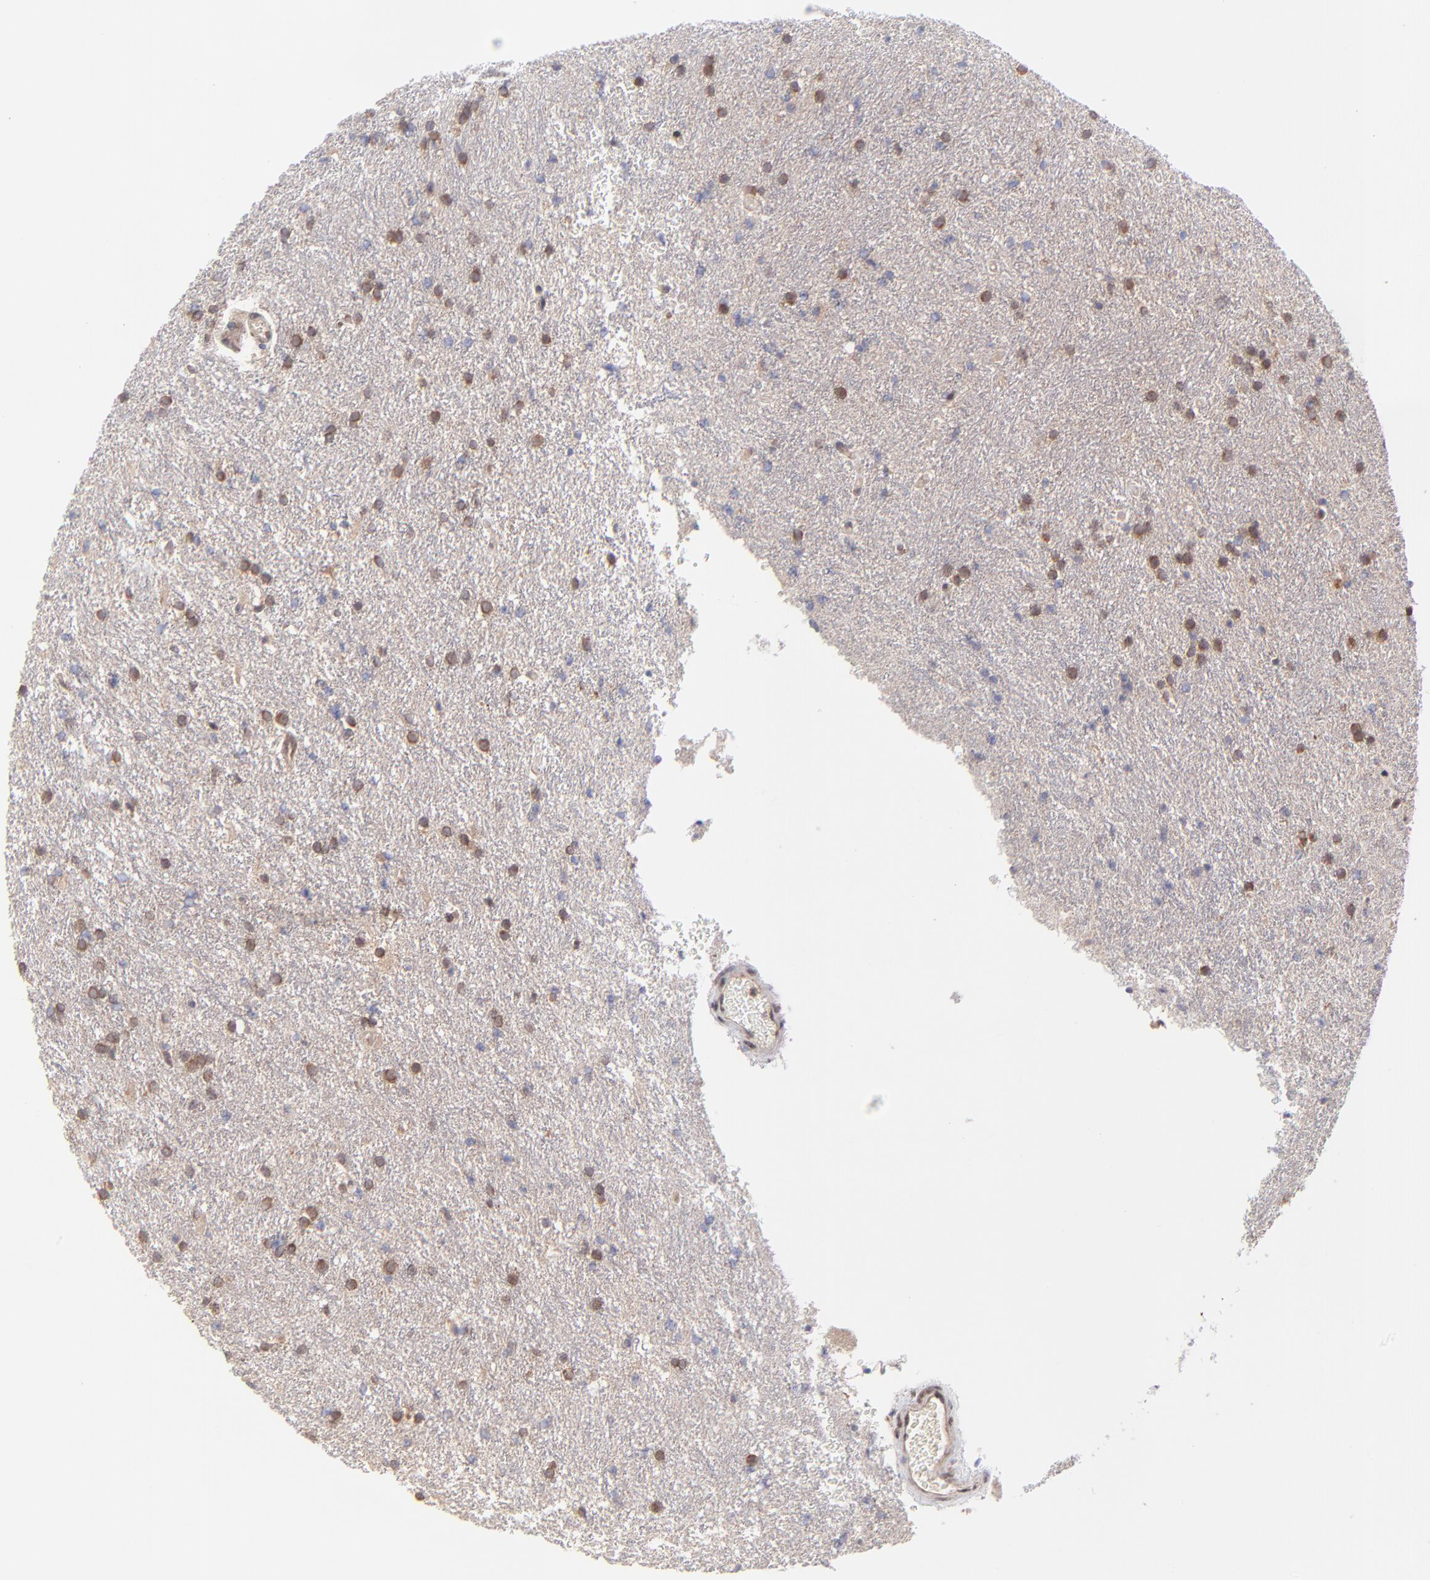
{"staining": {"intensity": "moderate", "quantity": "25%-75%", "location": "cytoplasmic/membranous"}, "tissue": "glioma", "cell_type": "Tumor cells", "image_type": "cancer", "snomed": [{"axis": "morphology", "description": "Glioma, malignant, High grade"}, {"axis": "topography", "description": "Brain"}], "caption": "Immunohistochemical staining of malignant high-grade glioma exhibits medium levels of moderate cytoplasmic/membranous staining in approximately 25%-75% of tumor cells. Using DAB (3,3'-diaminobenzidine) (brown) and hematoxylin (blue) stains, captured at high magnification using brightfield microscopy.", "gene": "TNRC6B", "patient": {"sex": "female", "age": 50}}